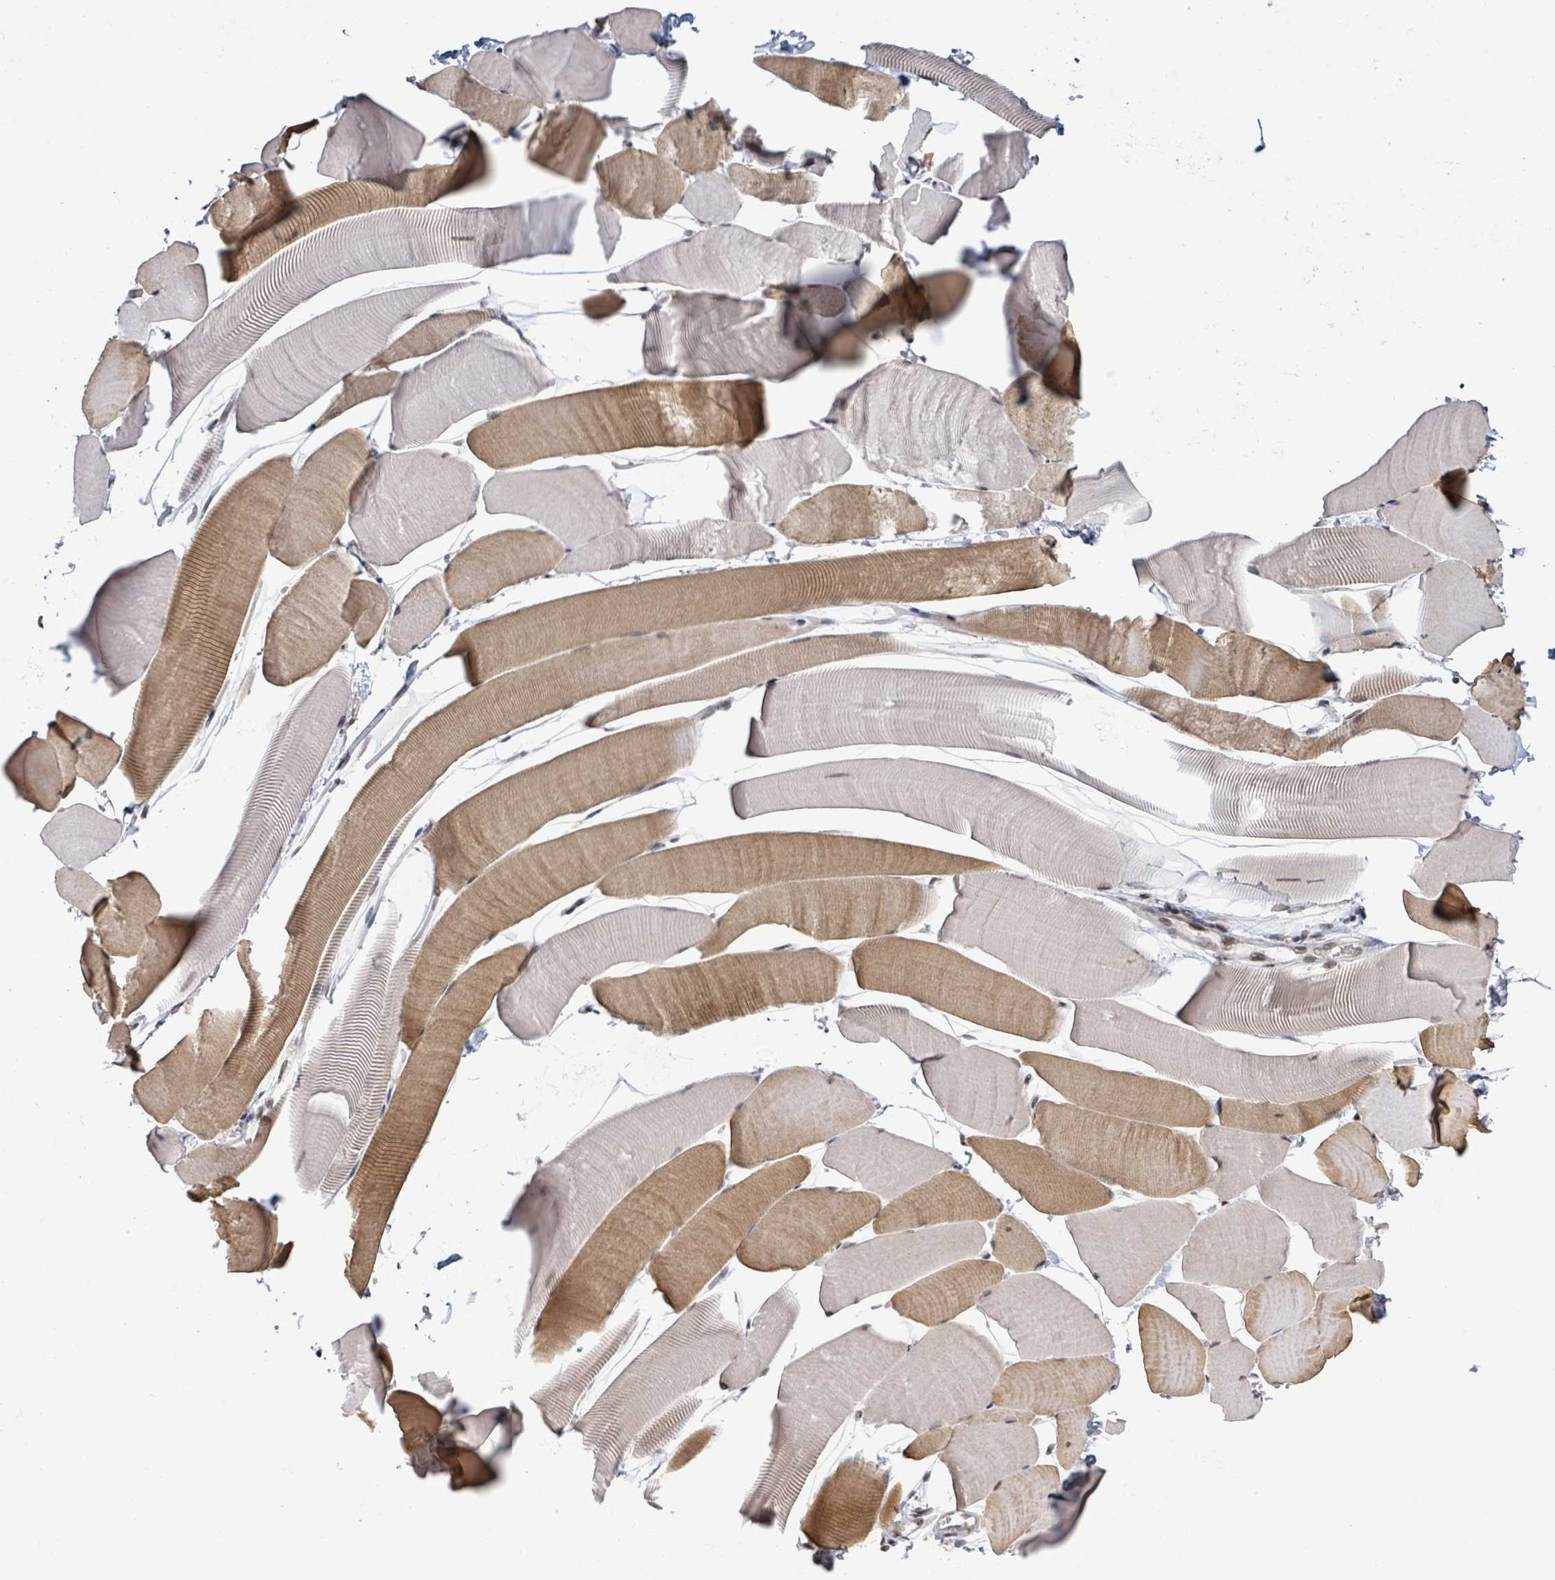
{"staining": {"intensity": "moderate", "quantity": "25%-75%", "location": "cytoplasmic/membranous"}, "tissue": "skeletal muscle", "cell_type": "Myocytes", "image_type": "normal", "snomed": [{"axis": "morphology", "description": "Normal tissue, NOS"}, {"axis": "topography", "description": "Skeletal muscle"}], "caption": "An immunohistochemistry micrograph of normal tissue is shown. Protein staining in brown labels moderate cytoplasmic/membranous positivity in skeletal muscle within myocytes. Using DAB (brown) and hematoxylin (blue) stains, captured at high magnification using brightfield microscopy.", "gene": "SBF2", "patient": {"sex": "male", "age": 25}}